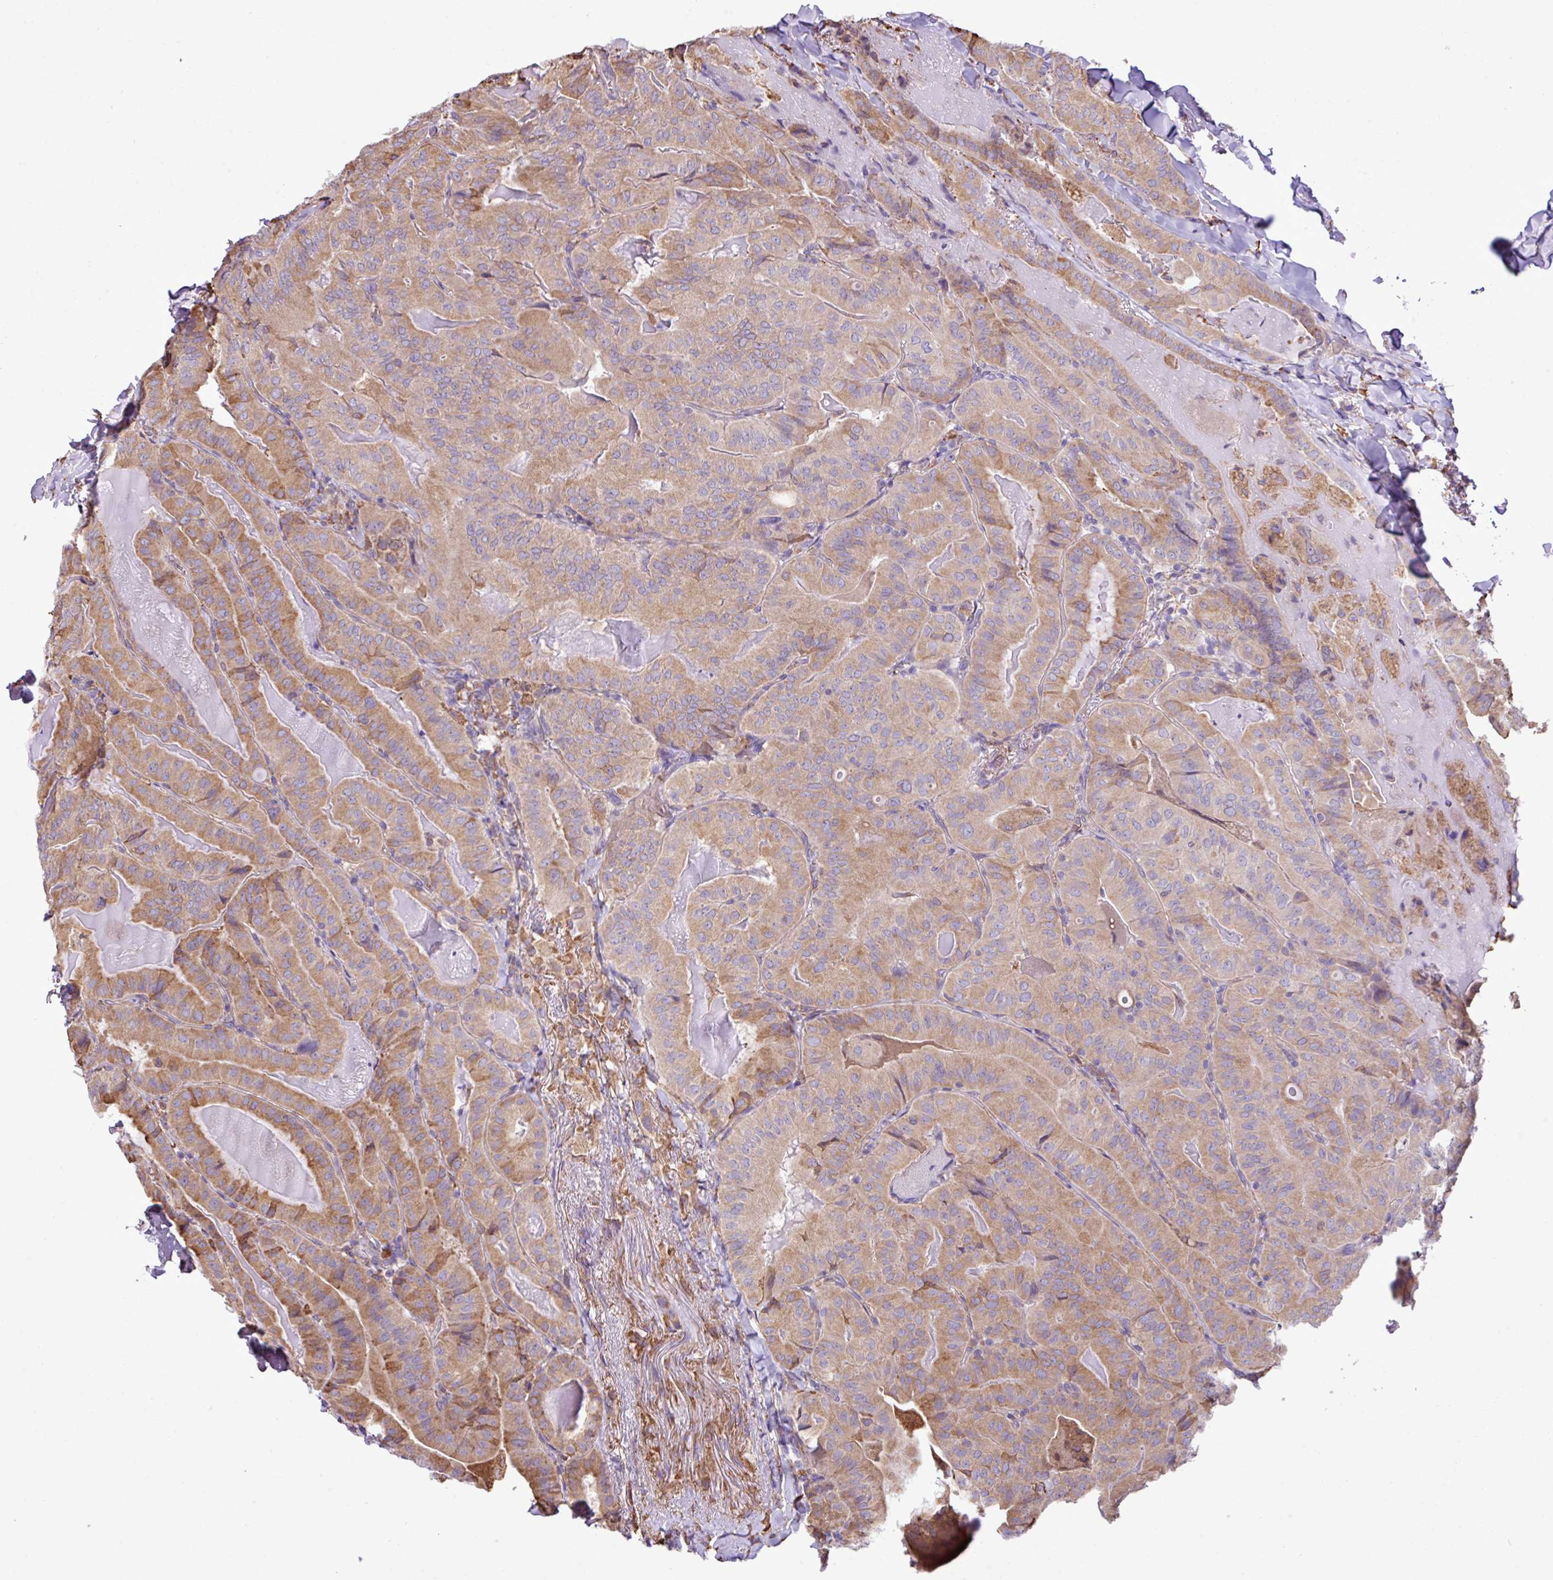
{"staining": {"intensity": "moderate", "quantity": "25%-75%", "location": "cytoplasmic/membranous"}, "tissue": "thyroid cancer", "cell_type": "Tumor cells", "image_type": "cancer", "snomed": [{"axis": "morphology", "description": "Papillary adenocarcinoma, NOS"}, {"axis": "topography", "description": "Thyroid gland"}], "caption": "The photomicrograph displays a brown stain indicating the presence of a protein in the cytoplasmic/membranous of tumor cells in papillary adenocarcinoma (thyroid).", "gene": "ZSCAN5A", "patient": {"sex": "female", "age": 68}}